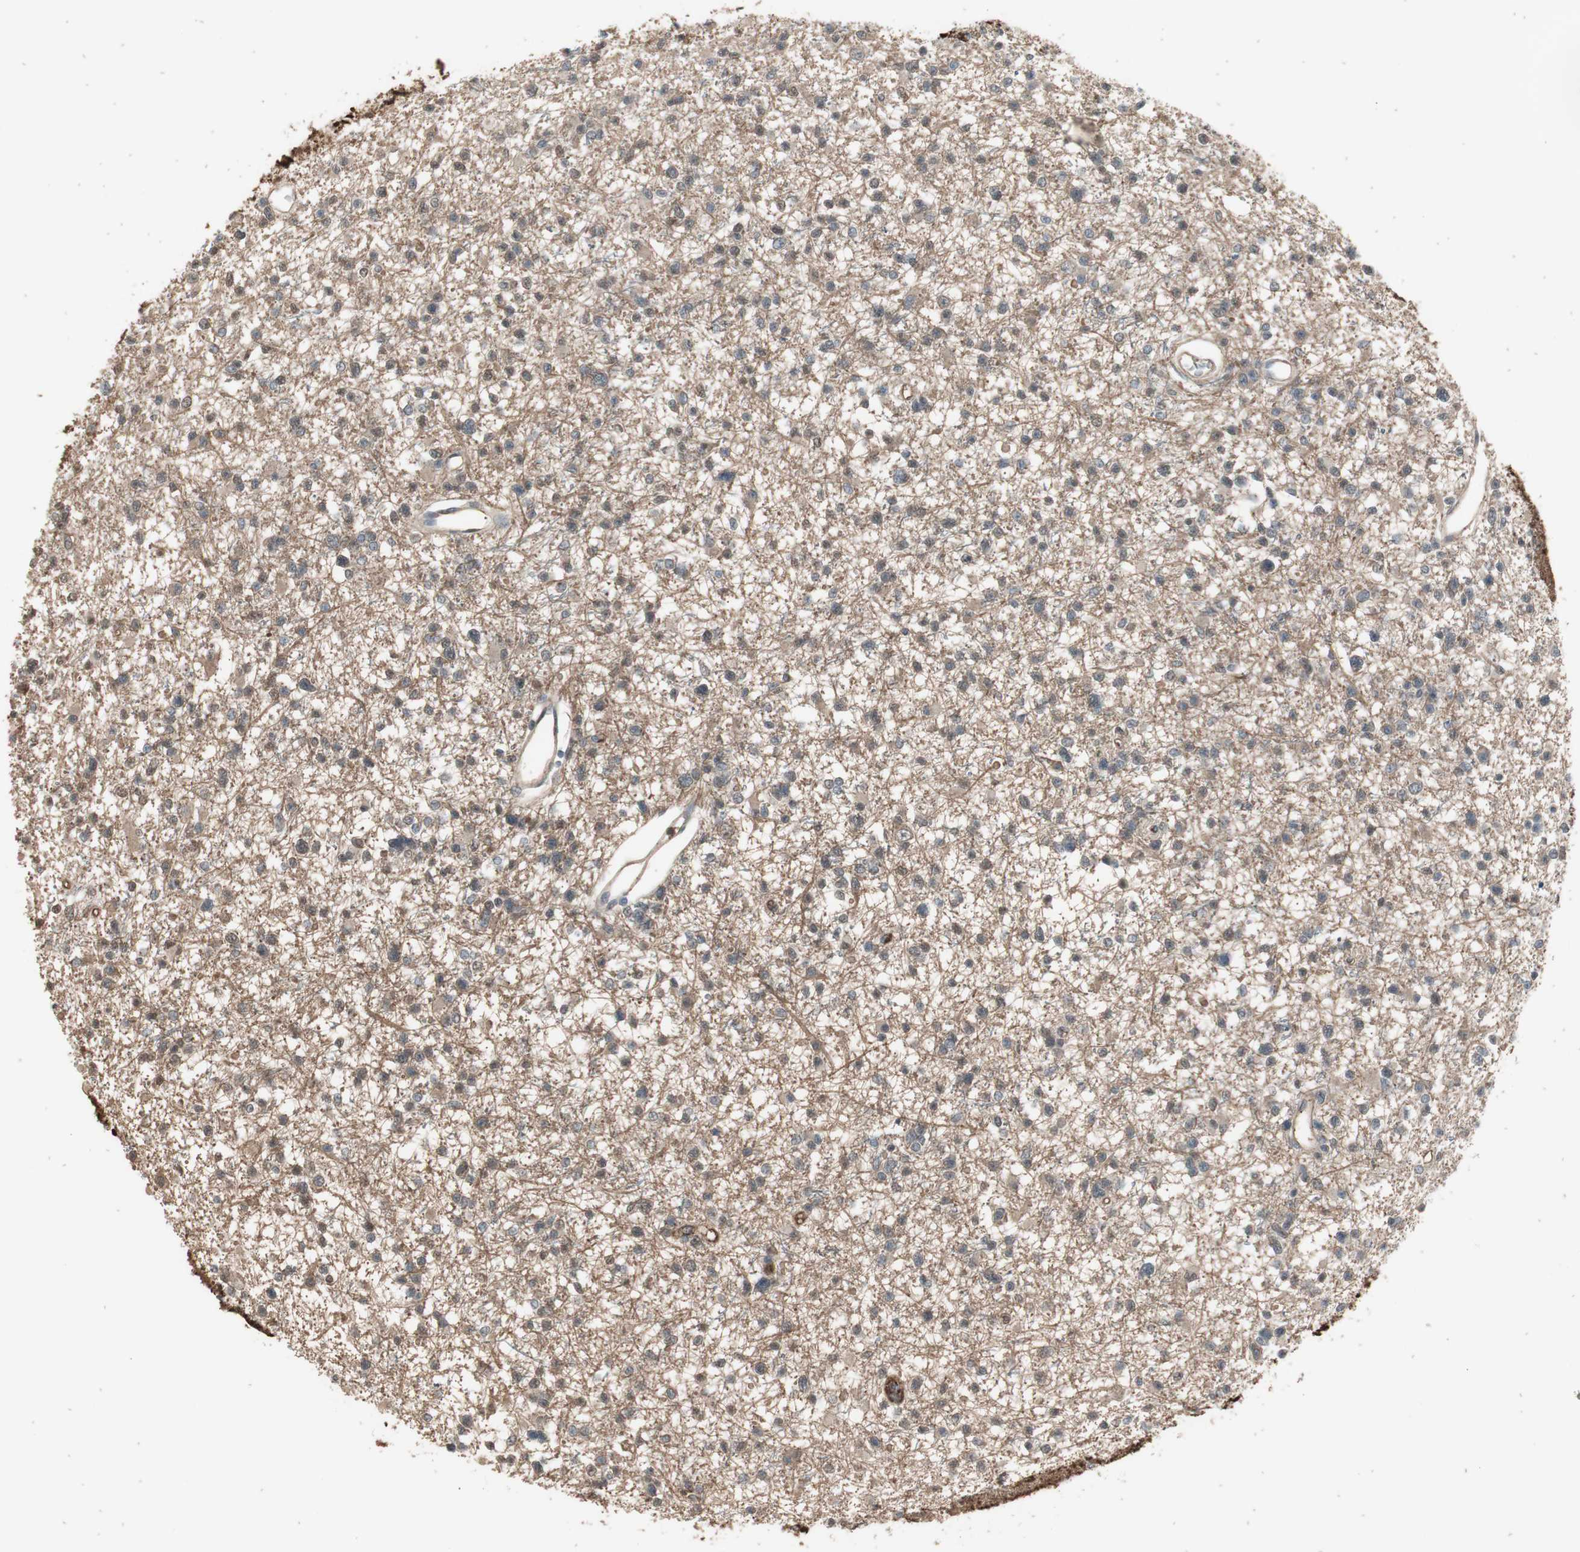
{"staining": {"intensity": "negative", "quantity": "none", "location": "none"}, "tissue": "glioma", "cell_type": "Tumor cells", "image_type": "cancer", "snomed": [{"axis": "morphology", "description": "Glioma, malignant, Low grade"}, {"axis": "topography", "description": "Brain"}], "caption": "This histopathology image is of malignant glioma (low-grade) stained with immunohistochemistry (IHC) to label a protein in brown with the nuclei are counter-stained blue. There is no staining in tumor cells.", "gene": "MMP14", "patient": {"sex": "female", "age": 22}}